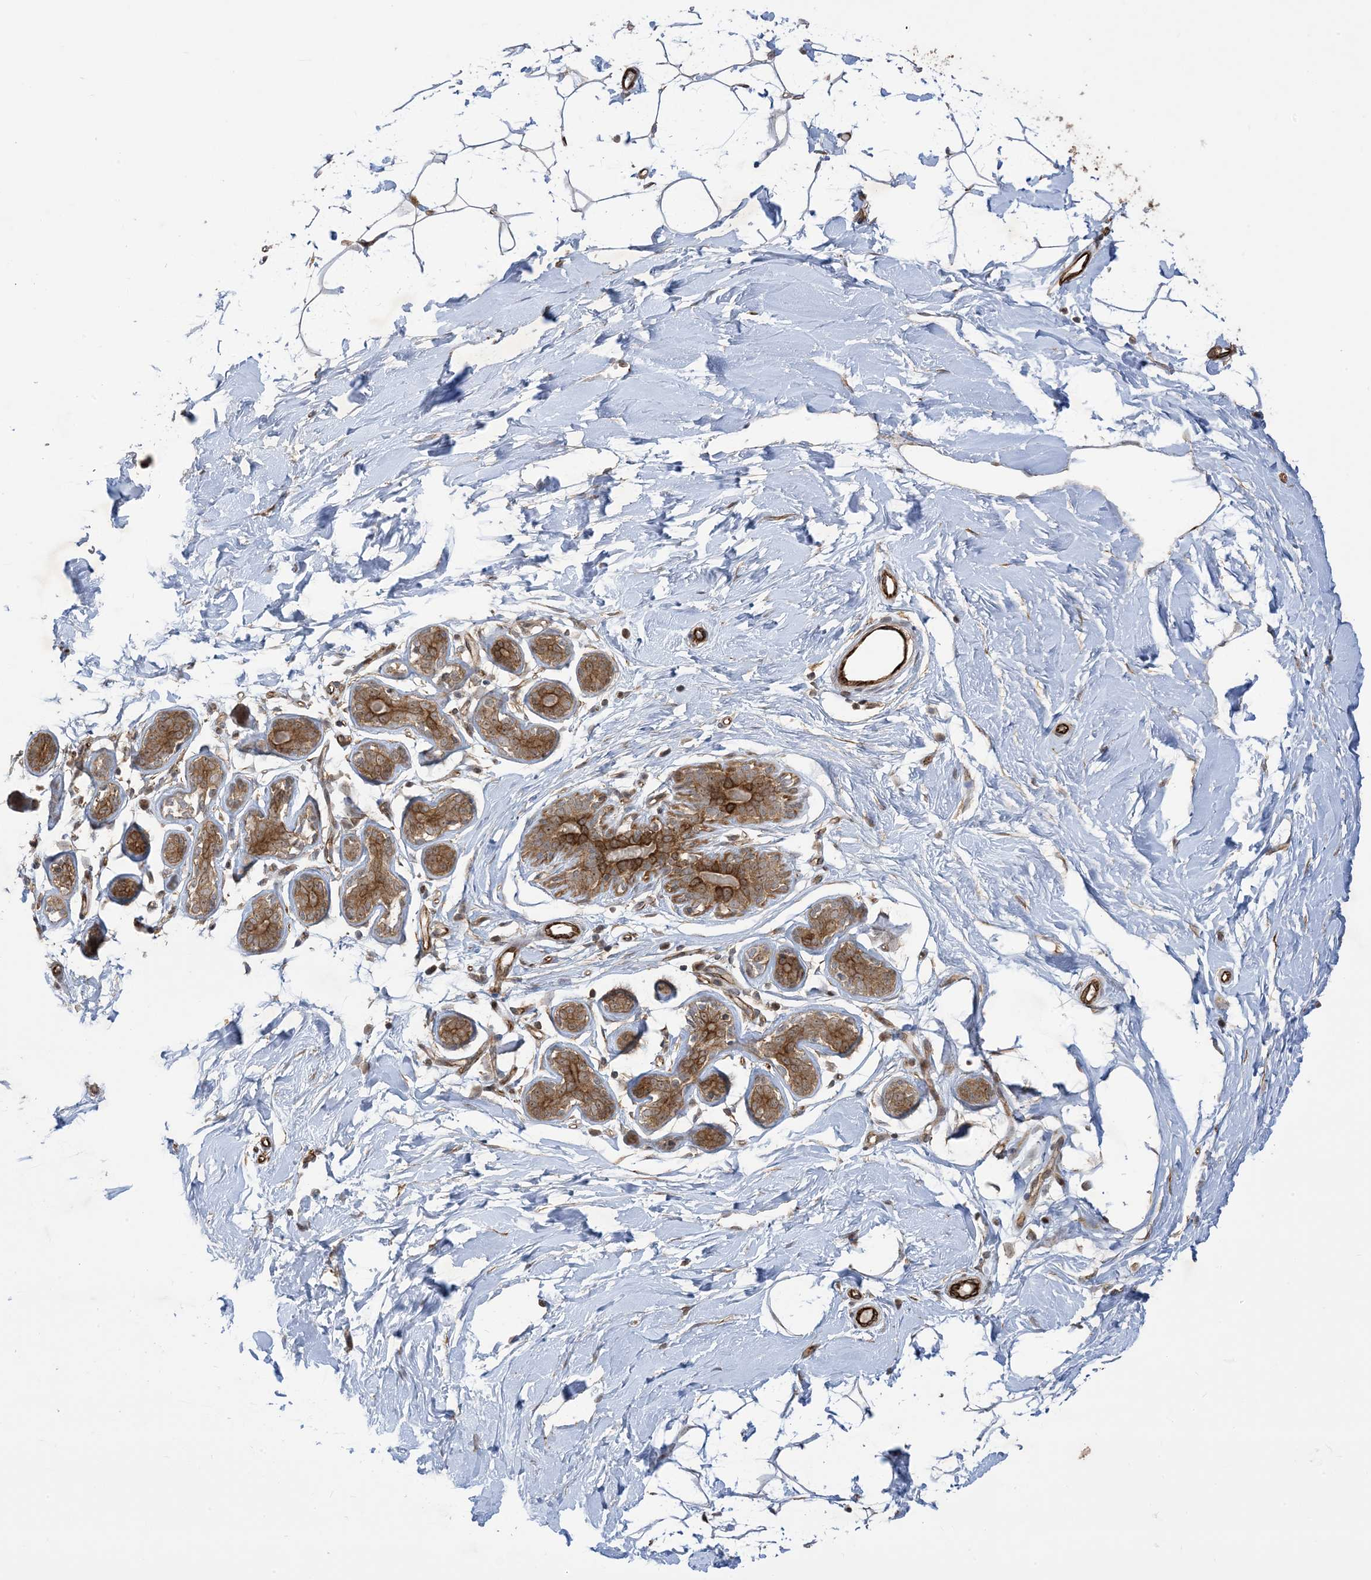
{"staining": {"intensity": "moderate", "quantity": "<25%", "location": "cytoplasmic/membranous"}, "tissue": "adipose tissue", "cell_type": "Adipocytes", "image_type": "normal", "snomed": [{"axis": "morphology", "description": "Normal tissue, NOS"}, {"axis": "topography", "description": "Breast"}], "caption": "Moderate cytoplasmic/membranous expression for a protein is present in about <25% of adipocytes of normal adipose tissue using immunohistochemistry (IHC).", "gene": "SOGA3", "patient": {"sex": "female", "age": 23}}